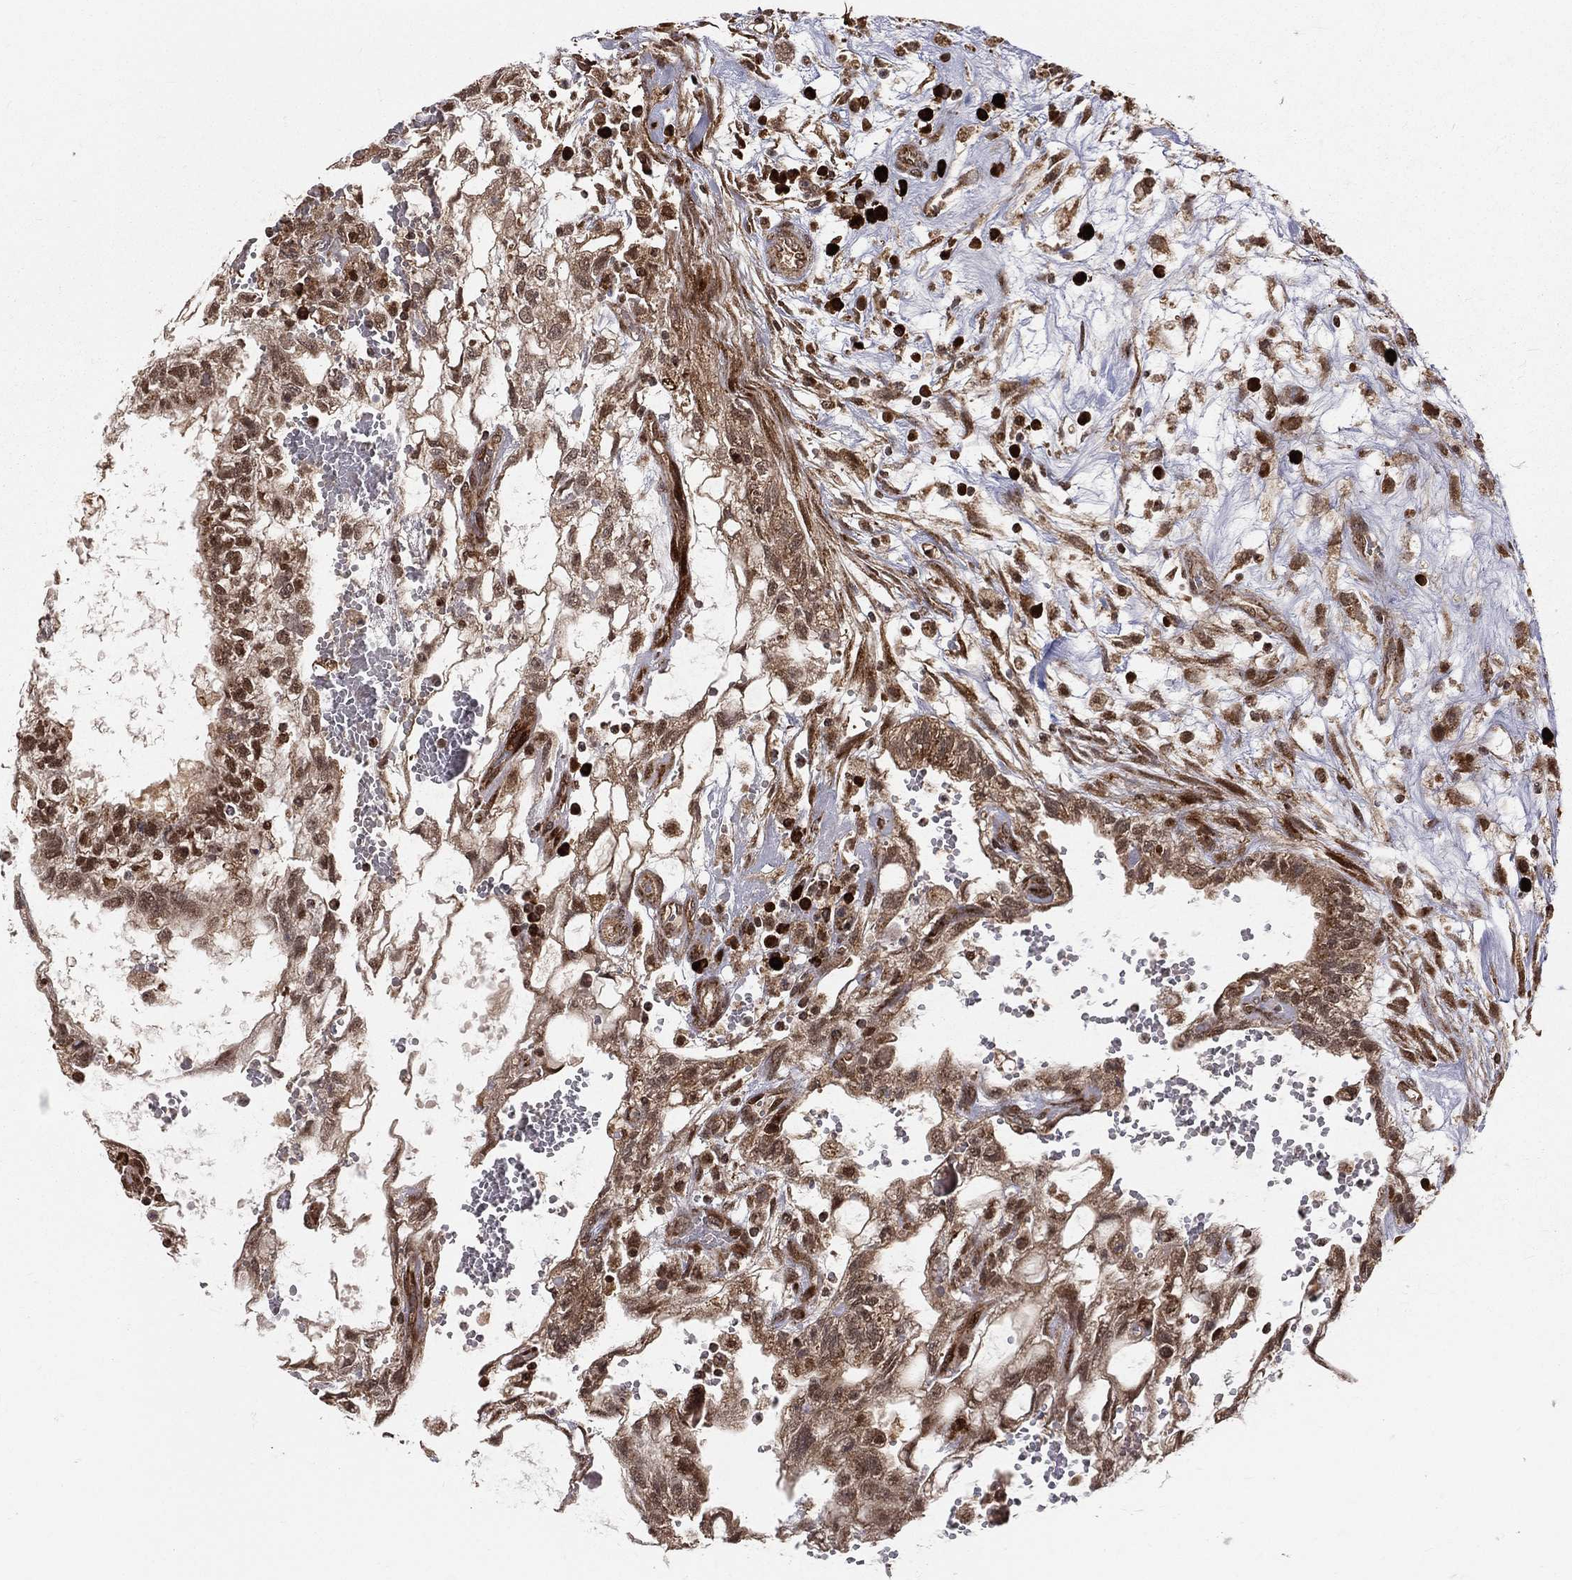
{"staining": {"intensity": "moderate", "quantity": ">75%", "location": "cytoplasmic/membranous,nuclear"}, "tissue": "testis cancer", "cell_type": "Tumor cells", "image_type": "cancer", "snomed": [{"axis": "morphology", "description": "Normal tissue, NOS"}, {"axis": "morphology", "description": "Carcinoma, Embryonal, NOS"}, {"axis": "topography", "description": "Testis"}, {"axis": "topography", "description": "Epididymis"}], "caption": "Testis cancer stained for a protein reveals moderate cytoplasmic/membranous and nuclear positivity in tumor cells. Immunohistochemistry stains the protein of interest in brown and the nuclei are stained blue.", "gene": "MDM2", "patient": {"sex": "male", "age": 32}}